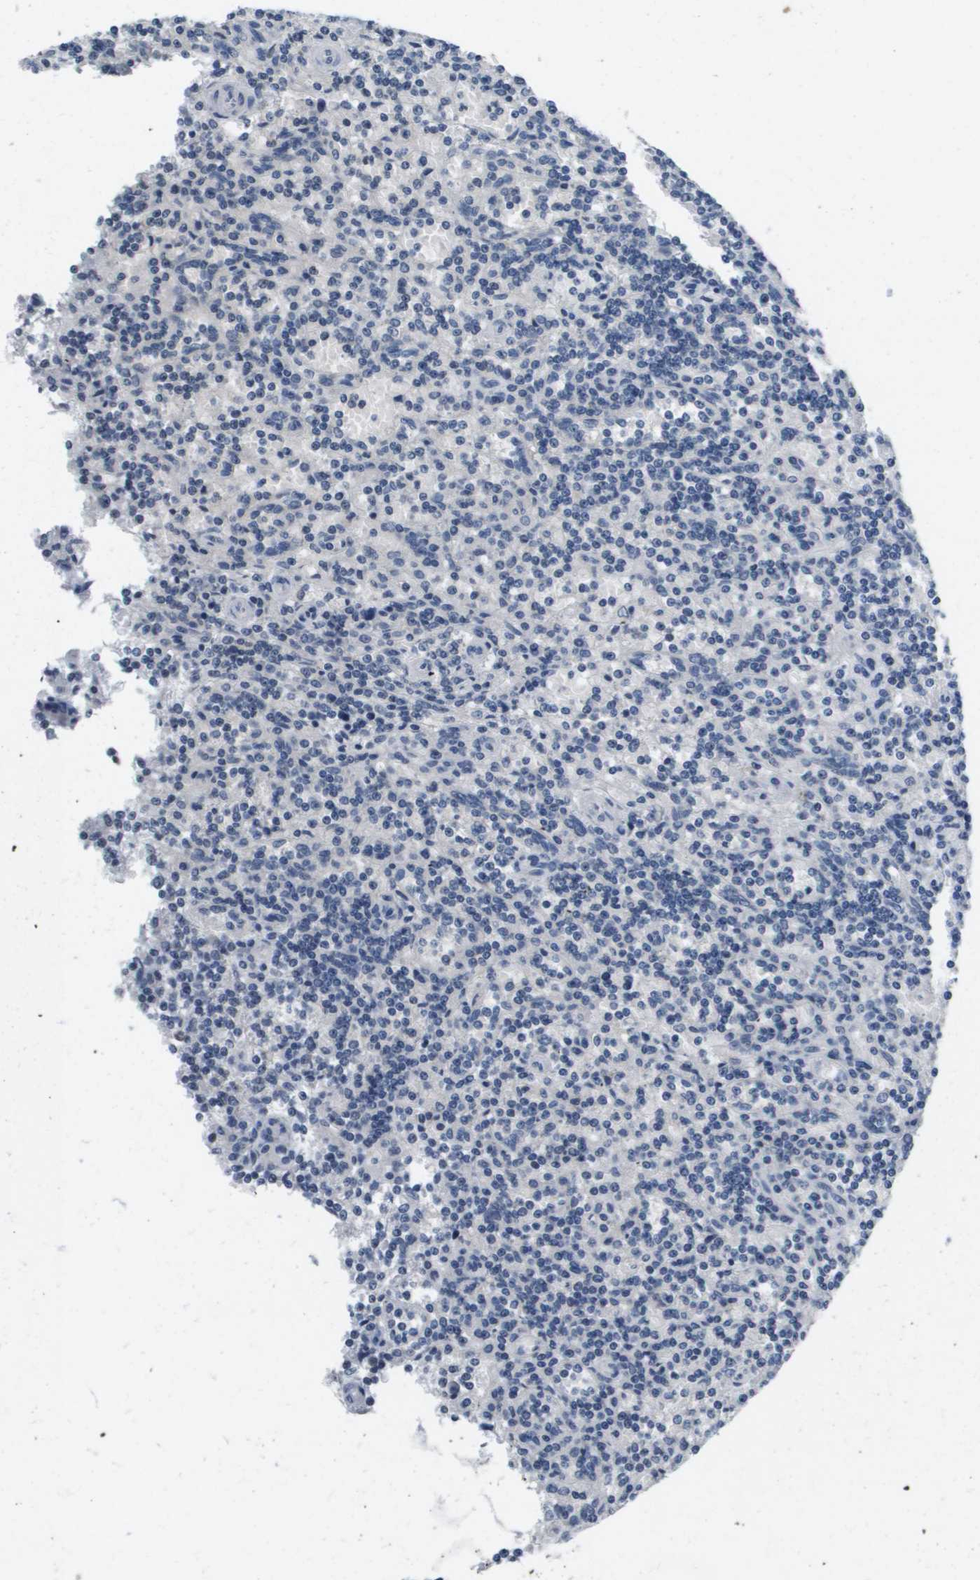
{"staining": {"intensity": "negative", "quantity": "none", "location": "none"}, "tissue": "lymphoma", "cell_type": "Tumor cells", "image_type": "cancer", "snomed": [{"axis": "morphology", "description": "Malignant lymphoma, non-Hodgkin's type, Low grade"}, {"axis": "topography", "description": "Spleen"}], "caption": "A histopathology image of malignant lymphoma, non-Hodgkin's type (low-grade) stained for a protein displays no brown staining in tumor cells. The staining is performed using DAB (3,3'-diaminobenzidine) brown chromogen with nuclei counter-stained in using hematoxylin.", "gene": "CAPN11", "patient": {"sex": "male", "age": 73}}